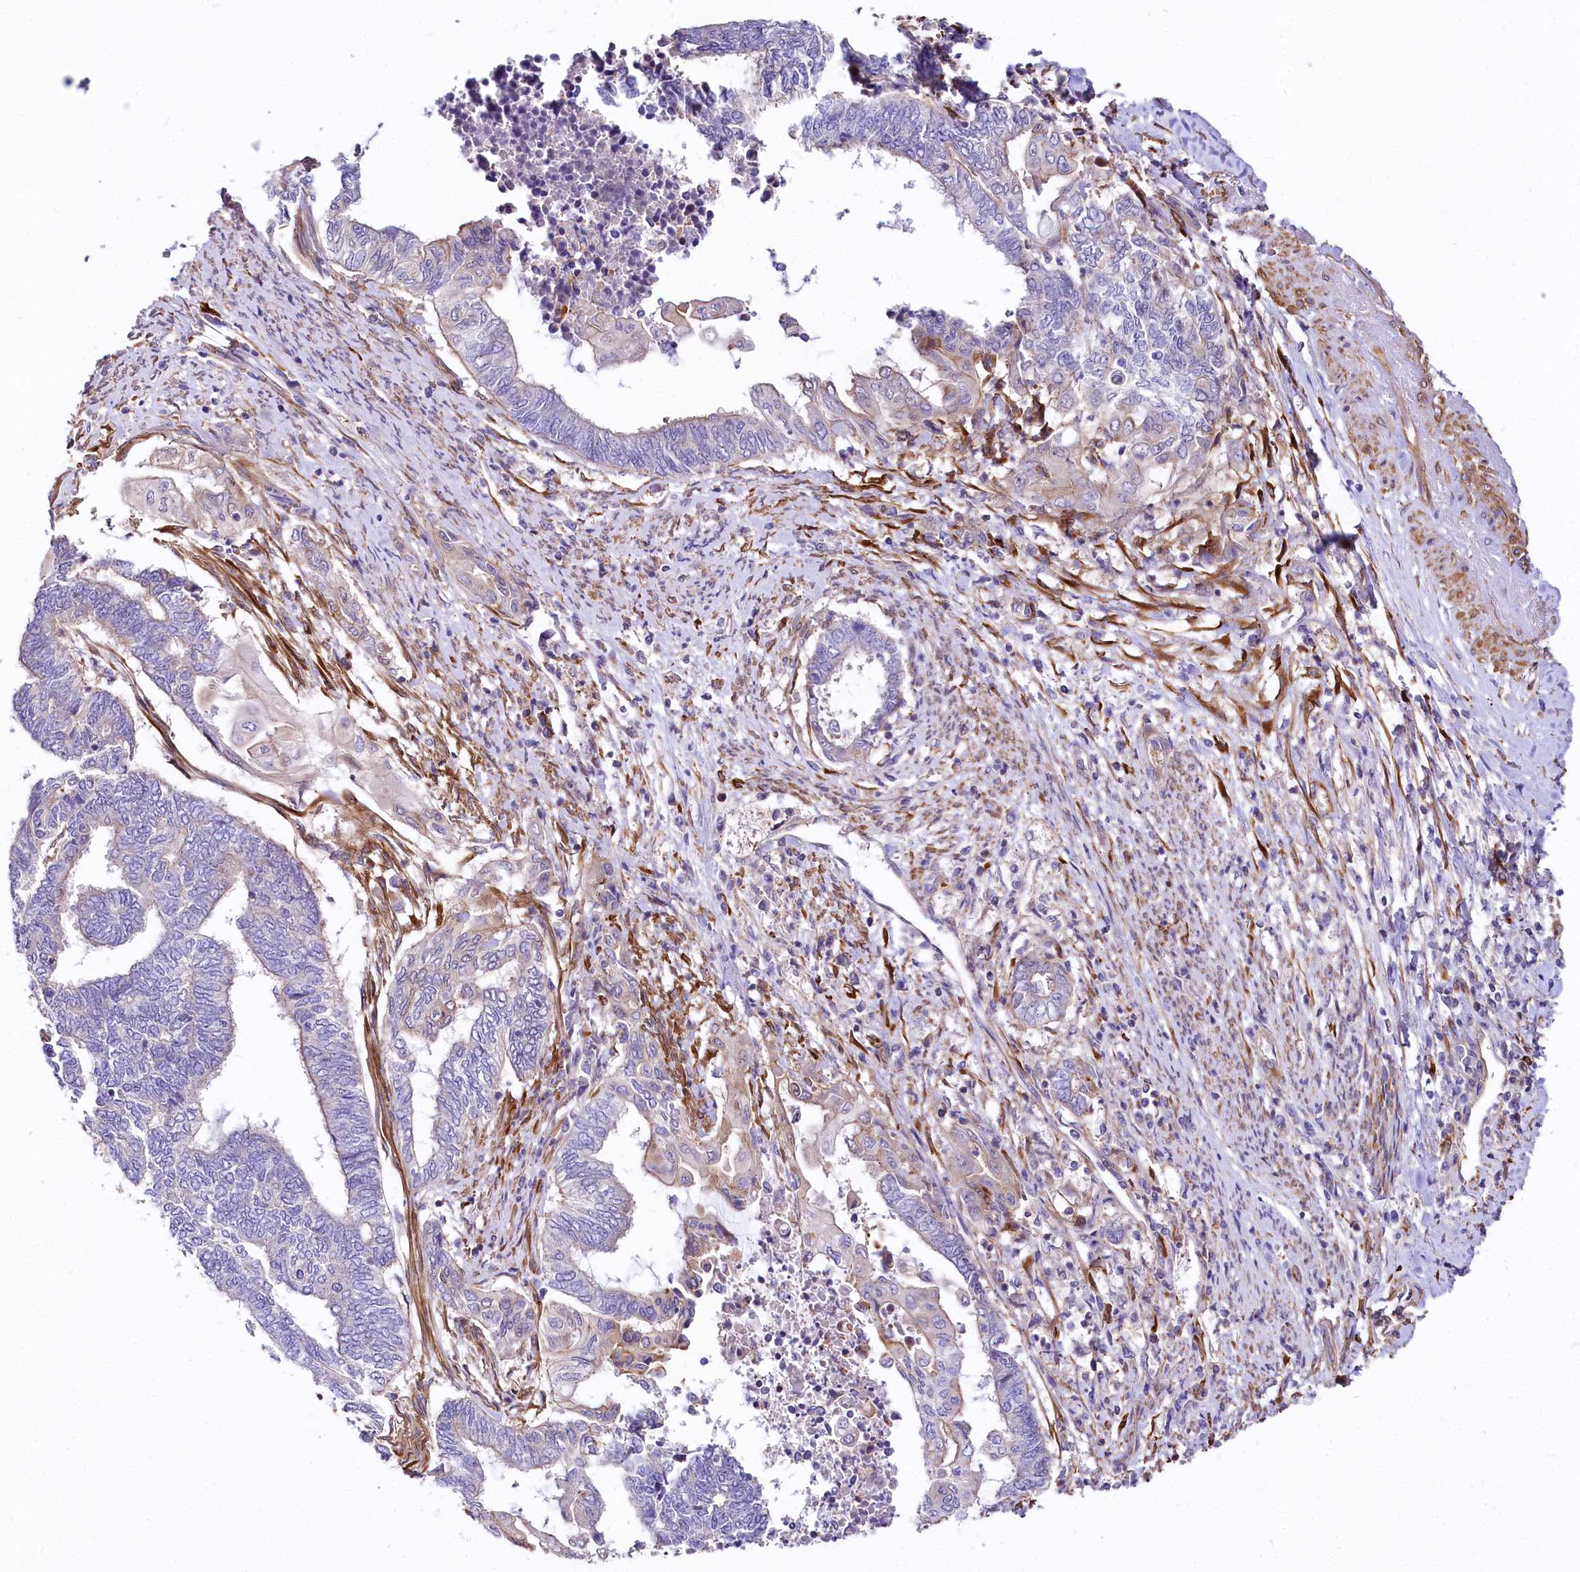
{"staining": {"intensity": "negative", "quantity": "none", "location": "none"}, "tissue": "endometrial cancer", "cell_type": "Tumor cells", "image_type": "cancer", "snomed": [{"axis": "morphology", "description": "Adenocarcinoma, NOS"}, {"axis": "topography", "description": "Uterus"}, {"axis": "topography", "description": "Endometrium"}], "caption": "Immunohistochemical staining of adenocarcinoma (endometrial) exhibits no significant staining in tumor cells. The staining is performed using DAB brown chromogen with nuclei counter-stained in using hematoxylin.", "gene": "FCHSD2", "patient": {"sex": "female", "age": 70}}